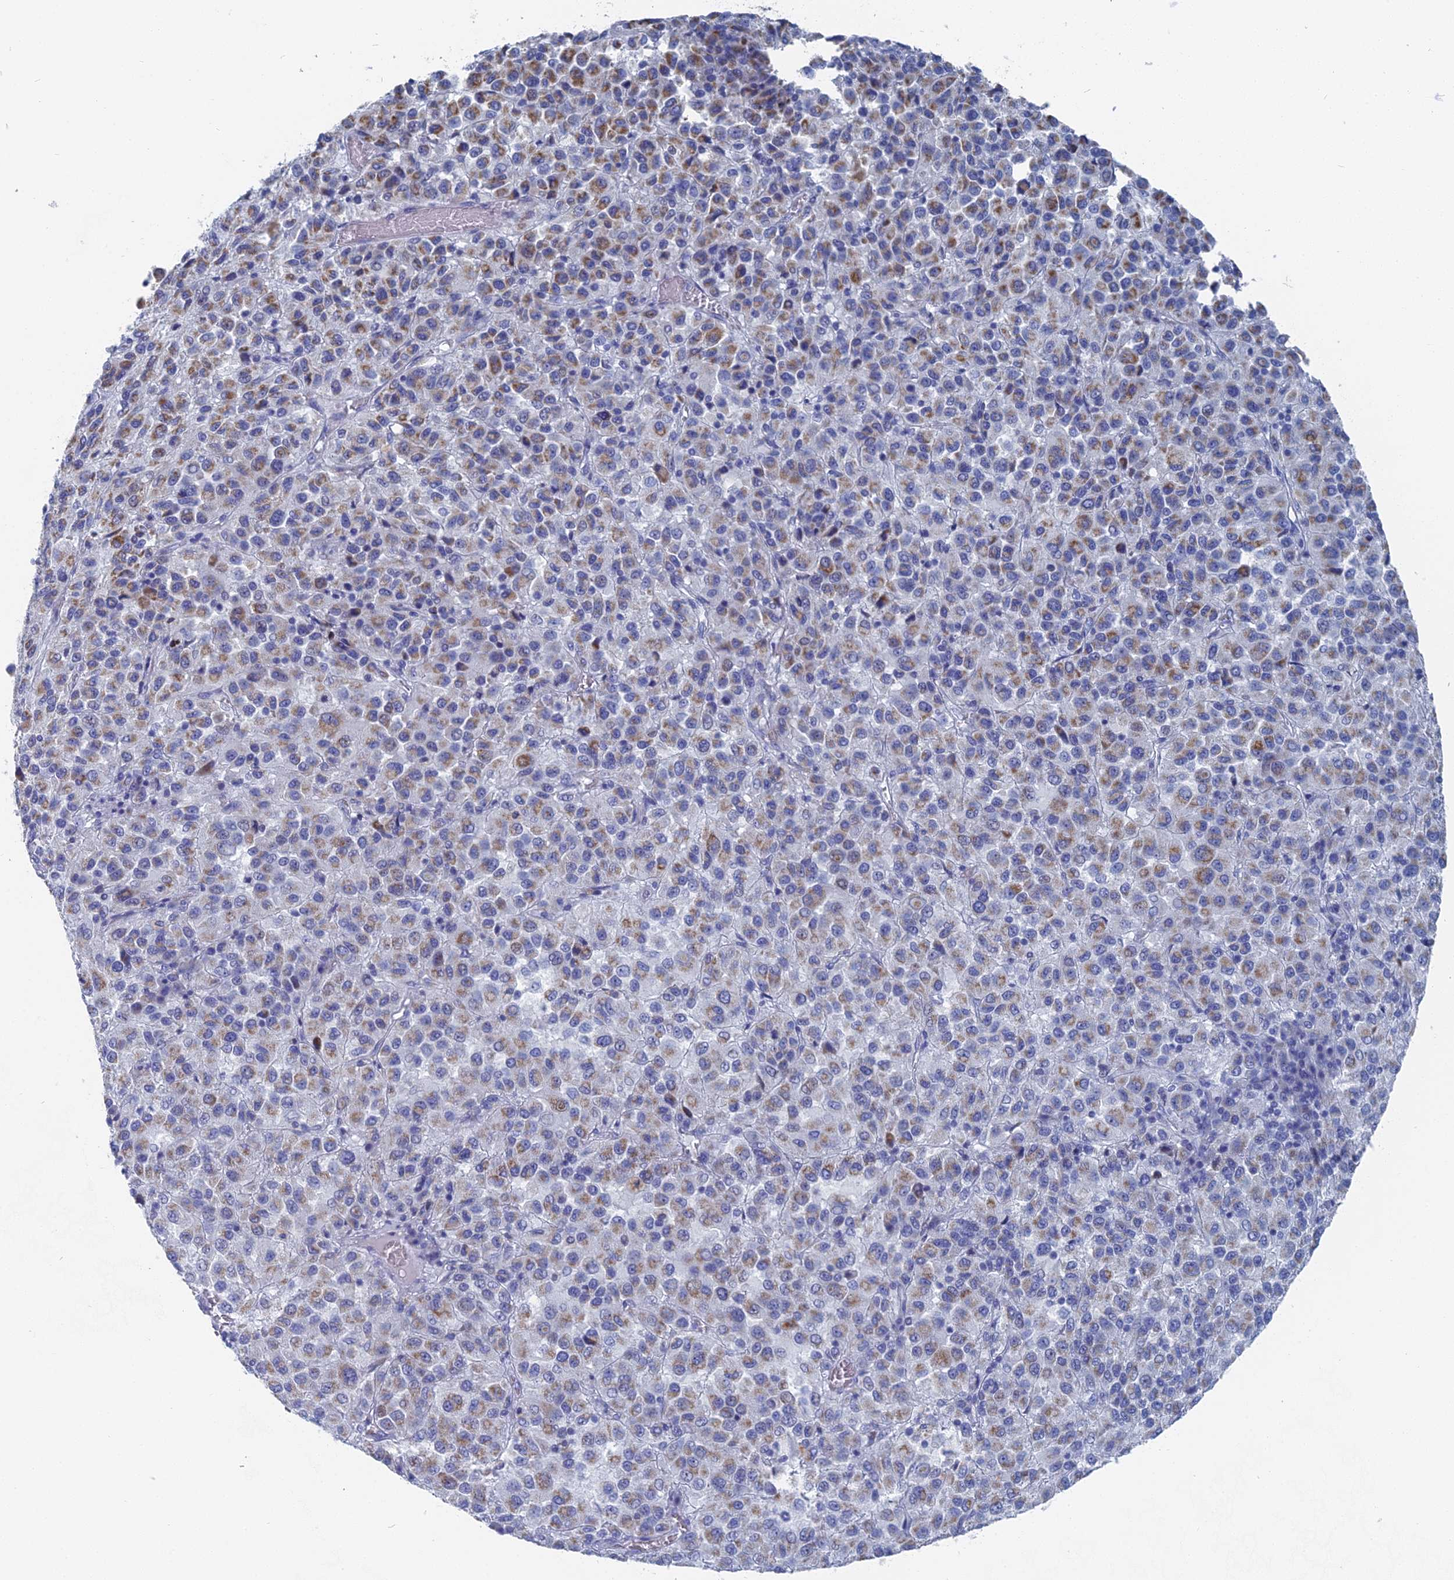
{"staining": {"intensity": "moderate", "quantity": "<25%", "location": "cytoplasmic/membranous"}, "tissue": "melanoma", "cell_type": "Tumor cells", "image_type": "cancer", "snomed": [{"axis": "morphology", "description": "Malignant melanoma, Metastatic site"}, {"axis": "topography", "description": "Lung"}], "caption": "There is low levels of moderate cytoplasmic/membranous staining in tumor cells of melanoma, as demonstrated by immunohistochemical staining (brown color).", "gene": "HIGD1A", "patient": {"sex": "male", "age": 64}}